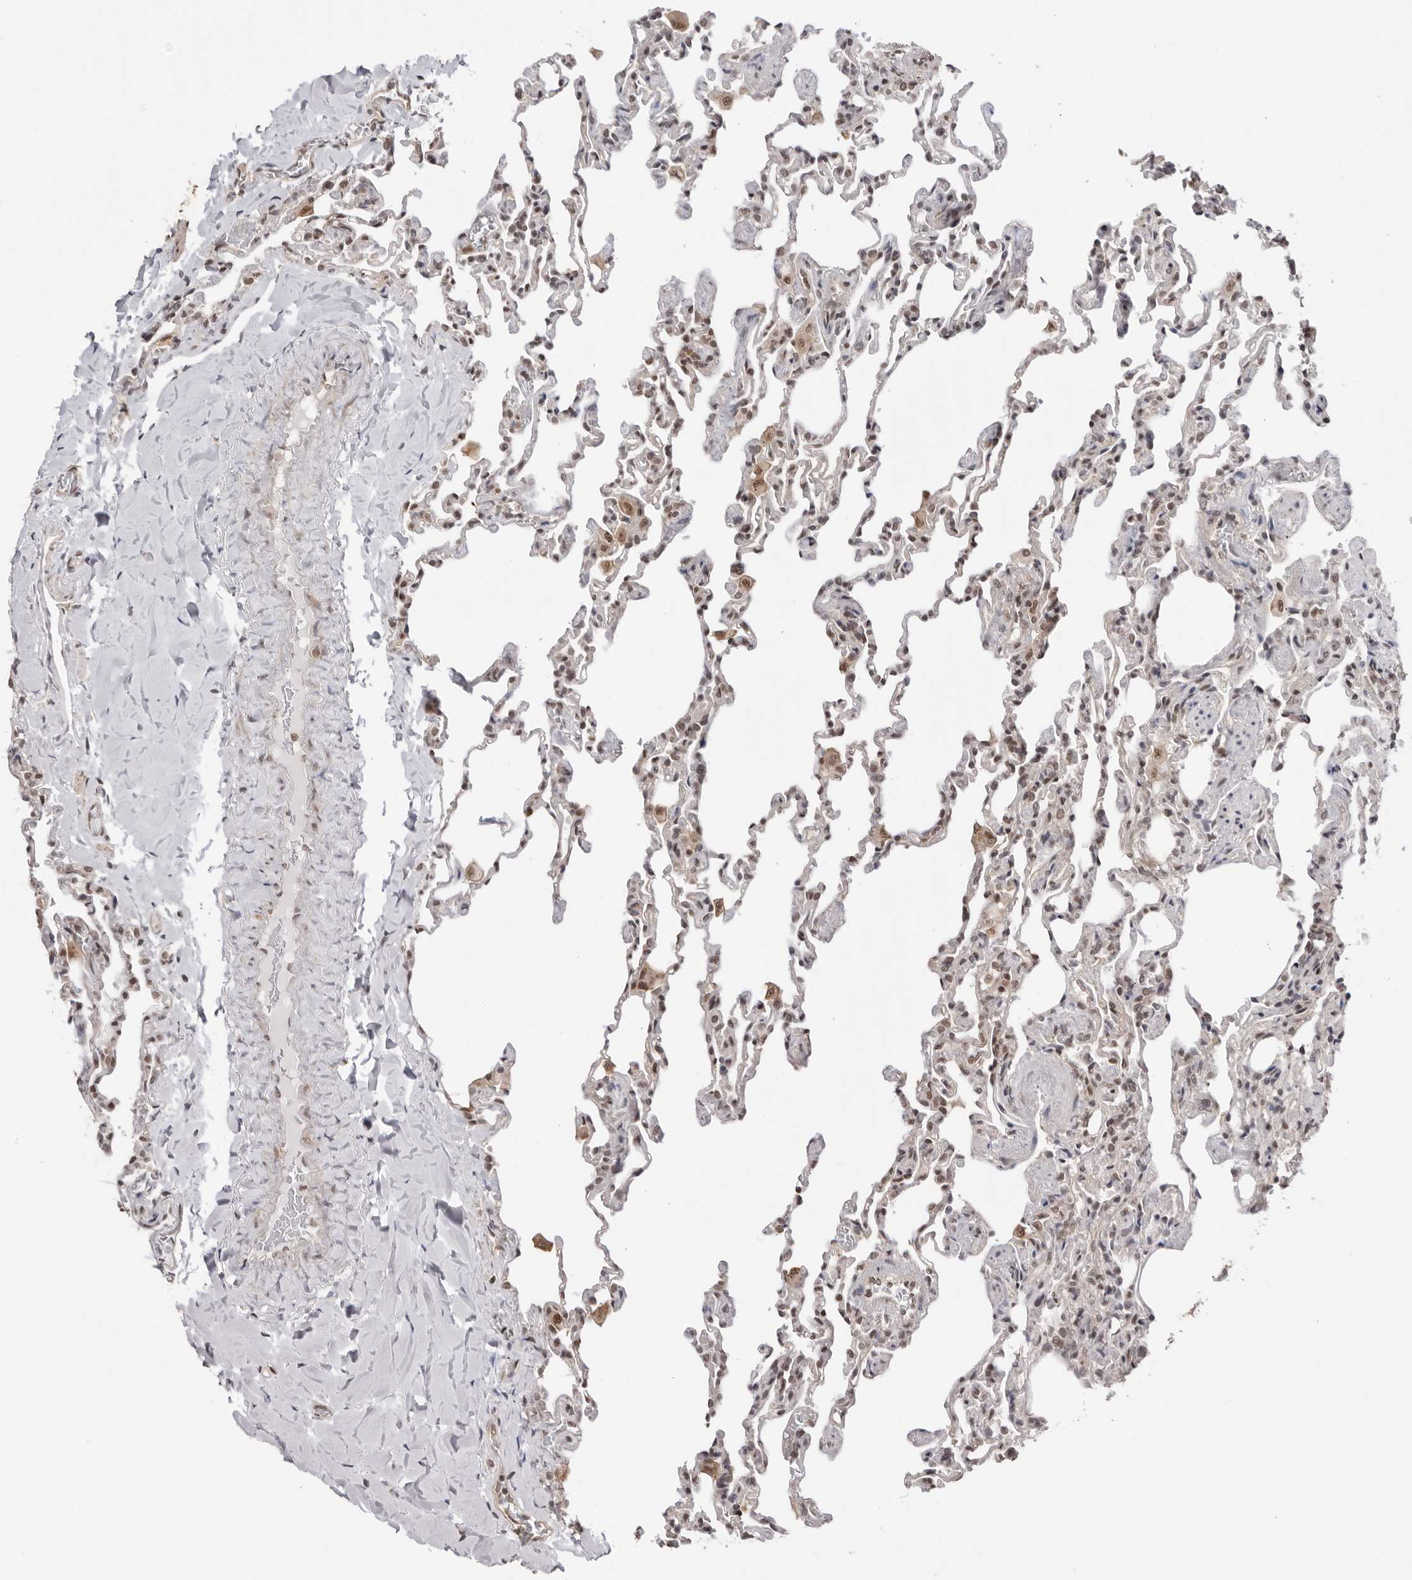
{"staining": {"intensity": "weak", "quantity": "25%-75%", "location": "nuclear"}, "tissue": "lung", "cell_type": "Alveolar cells", "image_type": "normal", "snomed": [{"axis": "morphology", "description": "Normal tissue, NOS"}, {"axis": "topography", "description": "Lung"}], "caption": "Protein staining of benign lung reveals weak nuclear staining in approximately 25%-75% of alveolar cells. The staining is performed using DAB brown chromogen to label protein expression. The nuclei are counter-stained blue using hematoxylin.", "gene": "SDE2", "patient": {"sex": "male", "age": 20}}